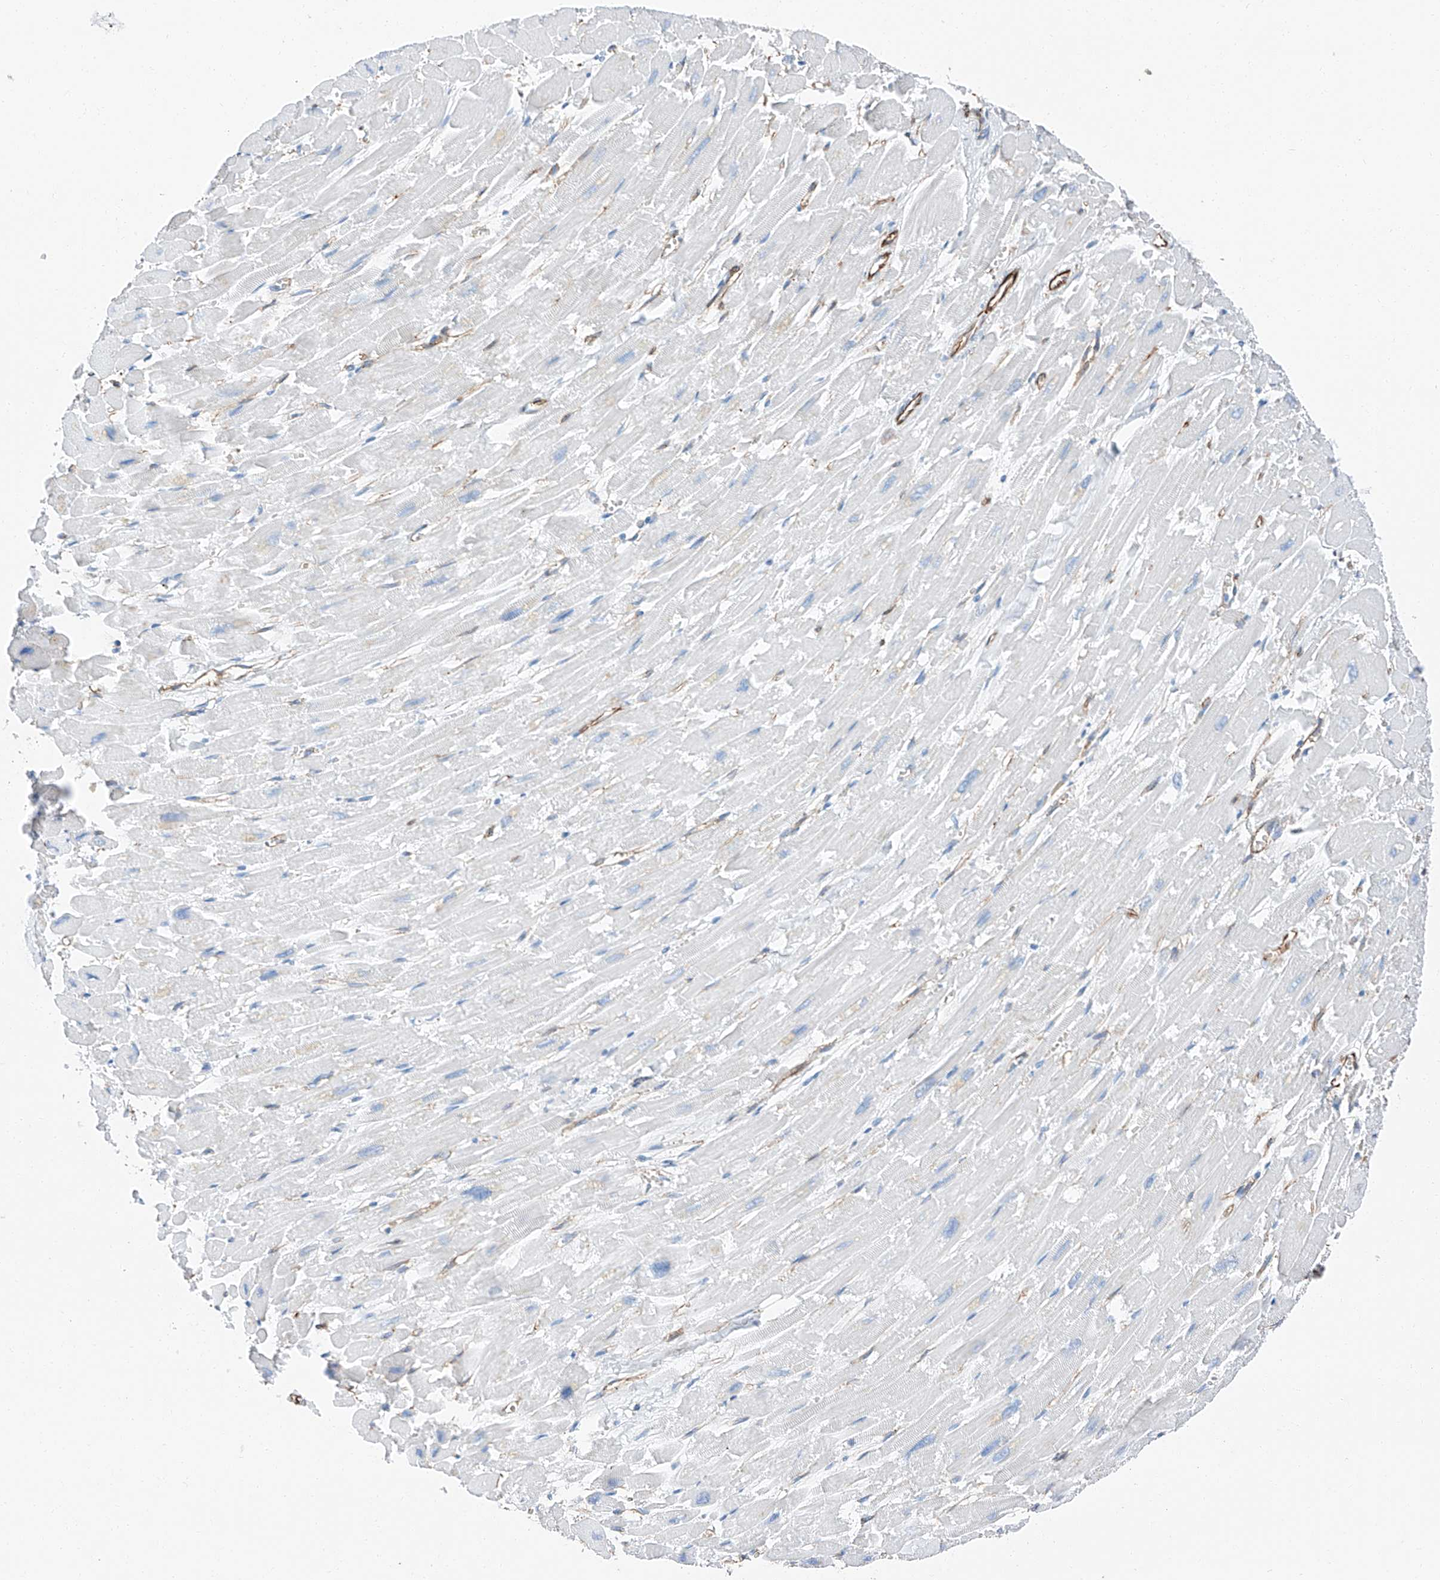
{"staining": {"intensity": "negative", "quantity": "none", "location": "none"}, "tissue": "heart muscle", "cell_type": "Cardiomyocytes", "image_type": "normal", "snomed": [{"axis": "morphology", "description": "Normal tissue, NOS"}, {"axis": "topography", "description": "Heart"}], "caption": "IHC of benign heart muscle exhibits no positivity in cardiomyocytes.", "gene": "ZNF804A", "patient": {"sex": "male", "age": 54}}